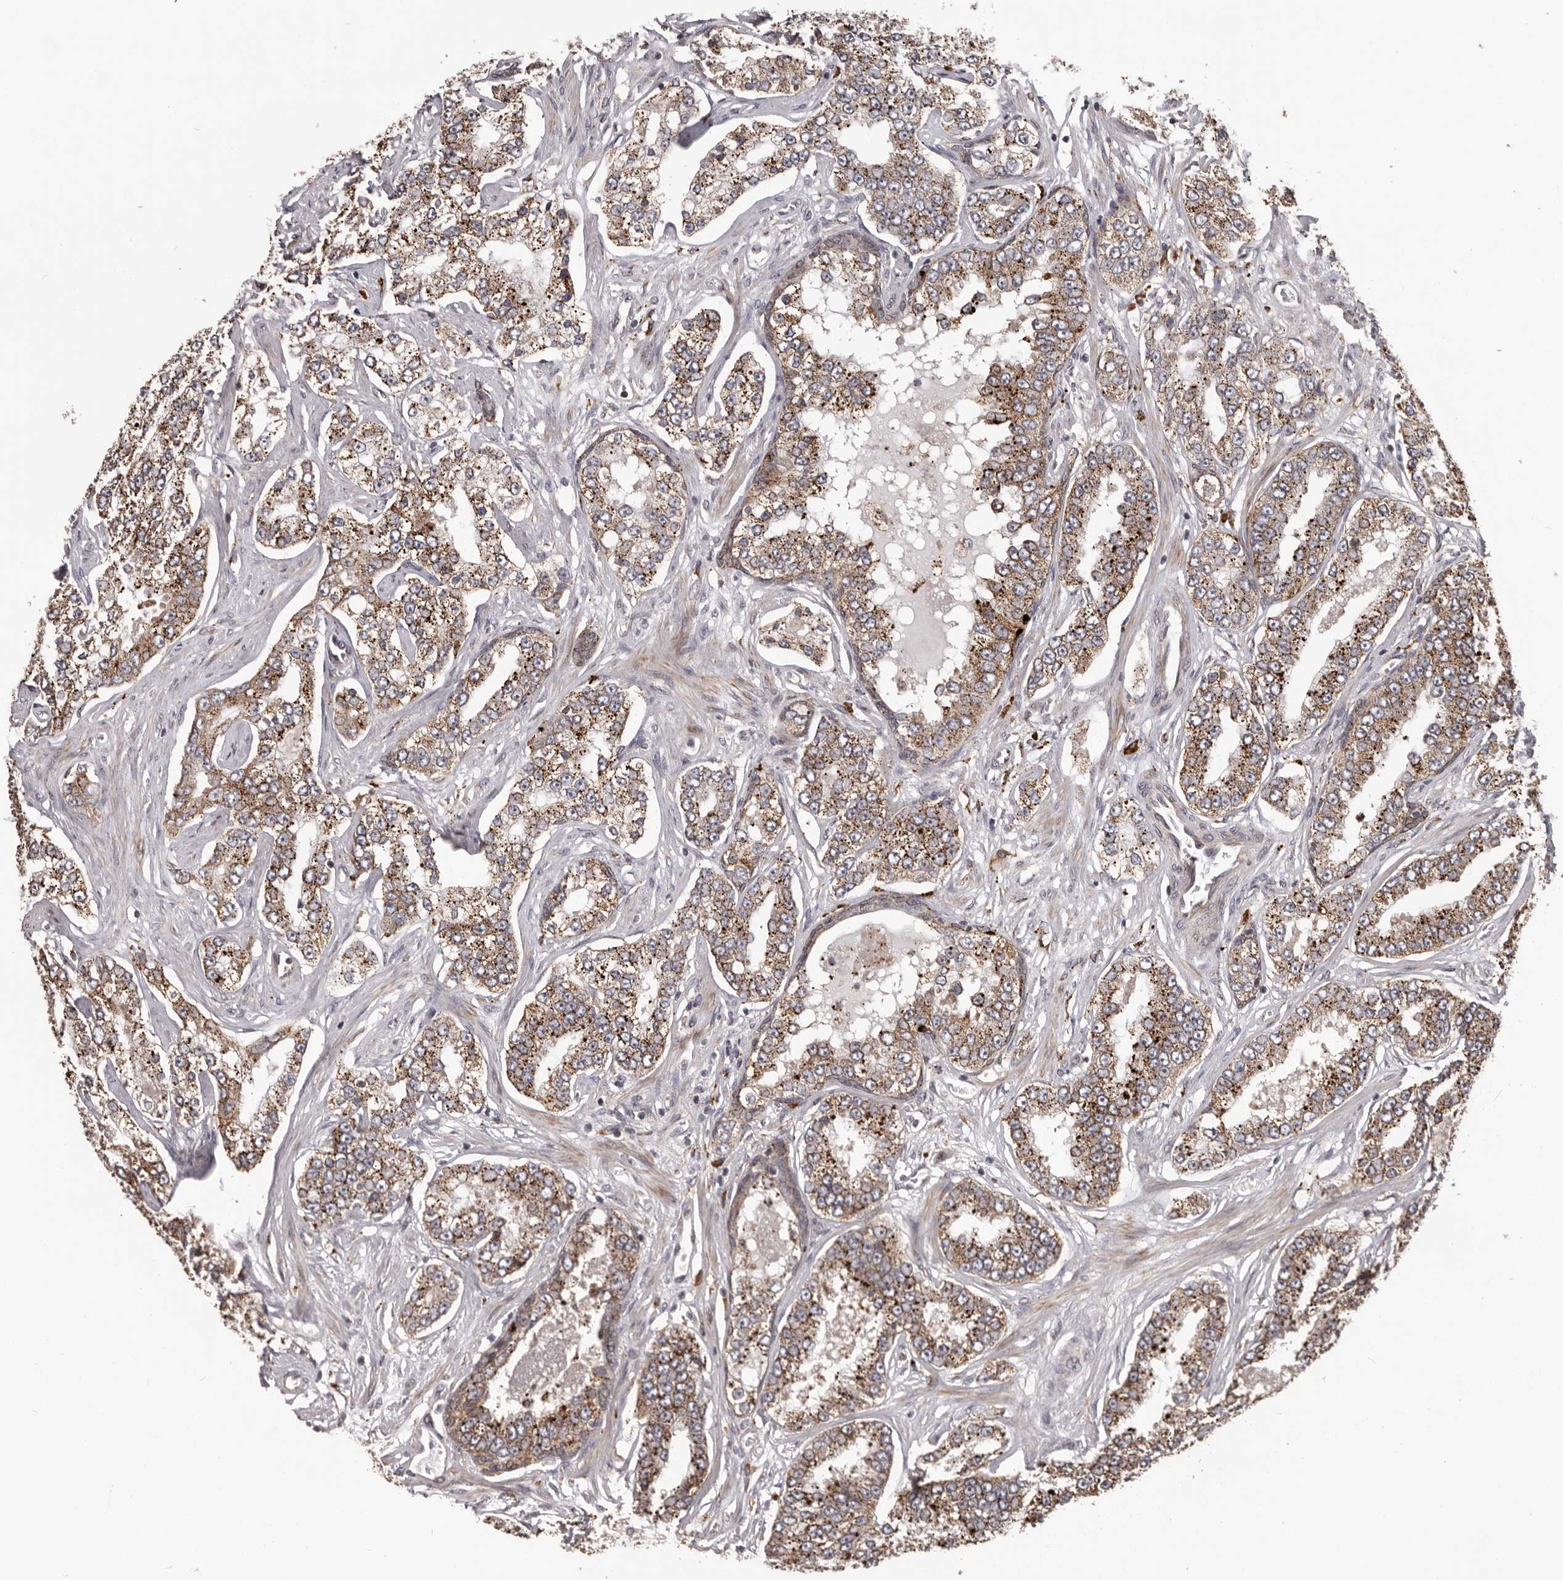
{"staining": {"intensity": "moderate", "quantity": ">75%", "location": "cytoplasmic/membranous"}, "tissue": "prostate cancer", "cell_type": "Tumor cells", "image_type": "cancer", "snomed": [{"axis": "morphology", "description": "Normal tissue, NOS"}, {"axis": "morphology", "description": "Adenocarcinoma, High grade"}, {"axis": "topography", "description": "Prostate"}], "caption": "High-power microscopy captured an IHC image of high-grade adenocarcinoma (prostate), revealing moderate cytoplasmic/membranous expression in about >75% of tumor cells.", "gene": "NUP43", "patient": {"sex": "male", "age": 83}}